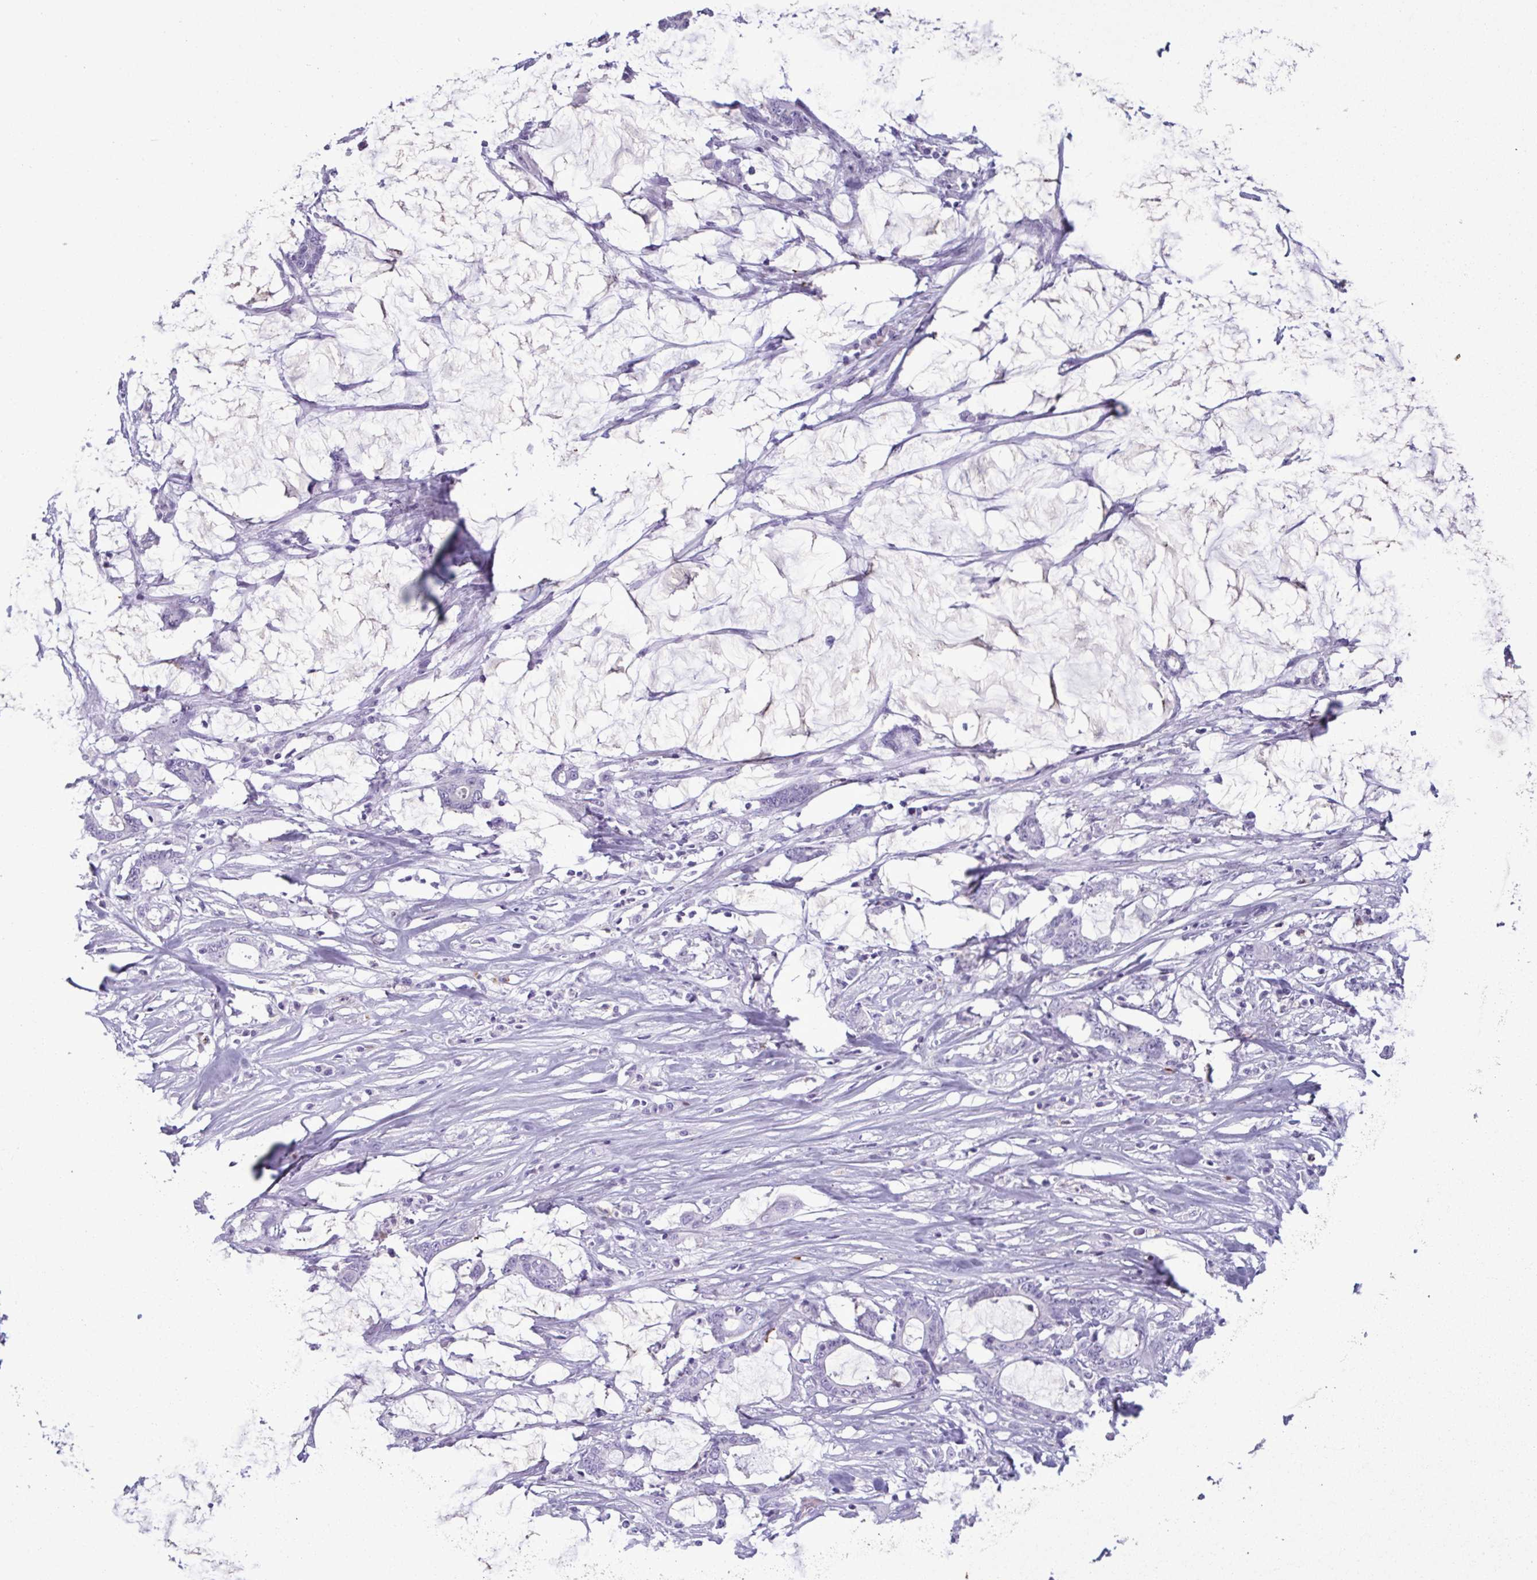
{"staining": {"intensity": "negative", "quantity": "none", "location": "none"}, "tissue": "stomach cancer", "cell_type": "Tumor cells", "image_type": "cancer", "snomed": [{"axis": "morphology", "description": "Adenocarcinoma, NOS"}, {"axis": "topography", "description": "Stomach, upper"}], "caption": "Stomach cancer (adenocarcinoma) was stained to show a protein in brown. There is no significant positivity in tumor cells. (Immunohistochemistry, brightfield microscopy, high magnification).", "gene": "LTF", "patient": {"sex": "male", "age": 68}}